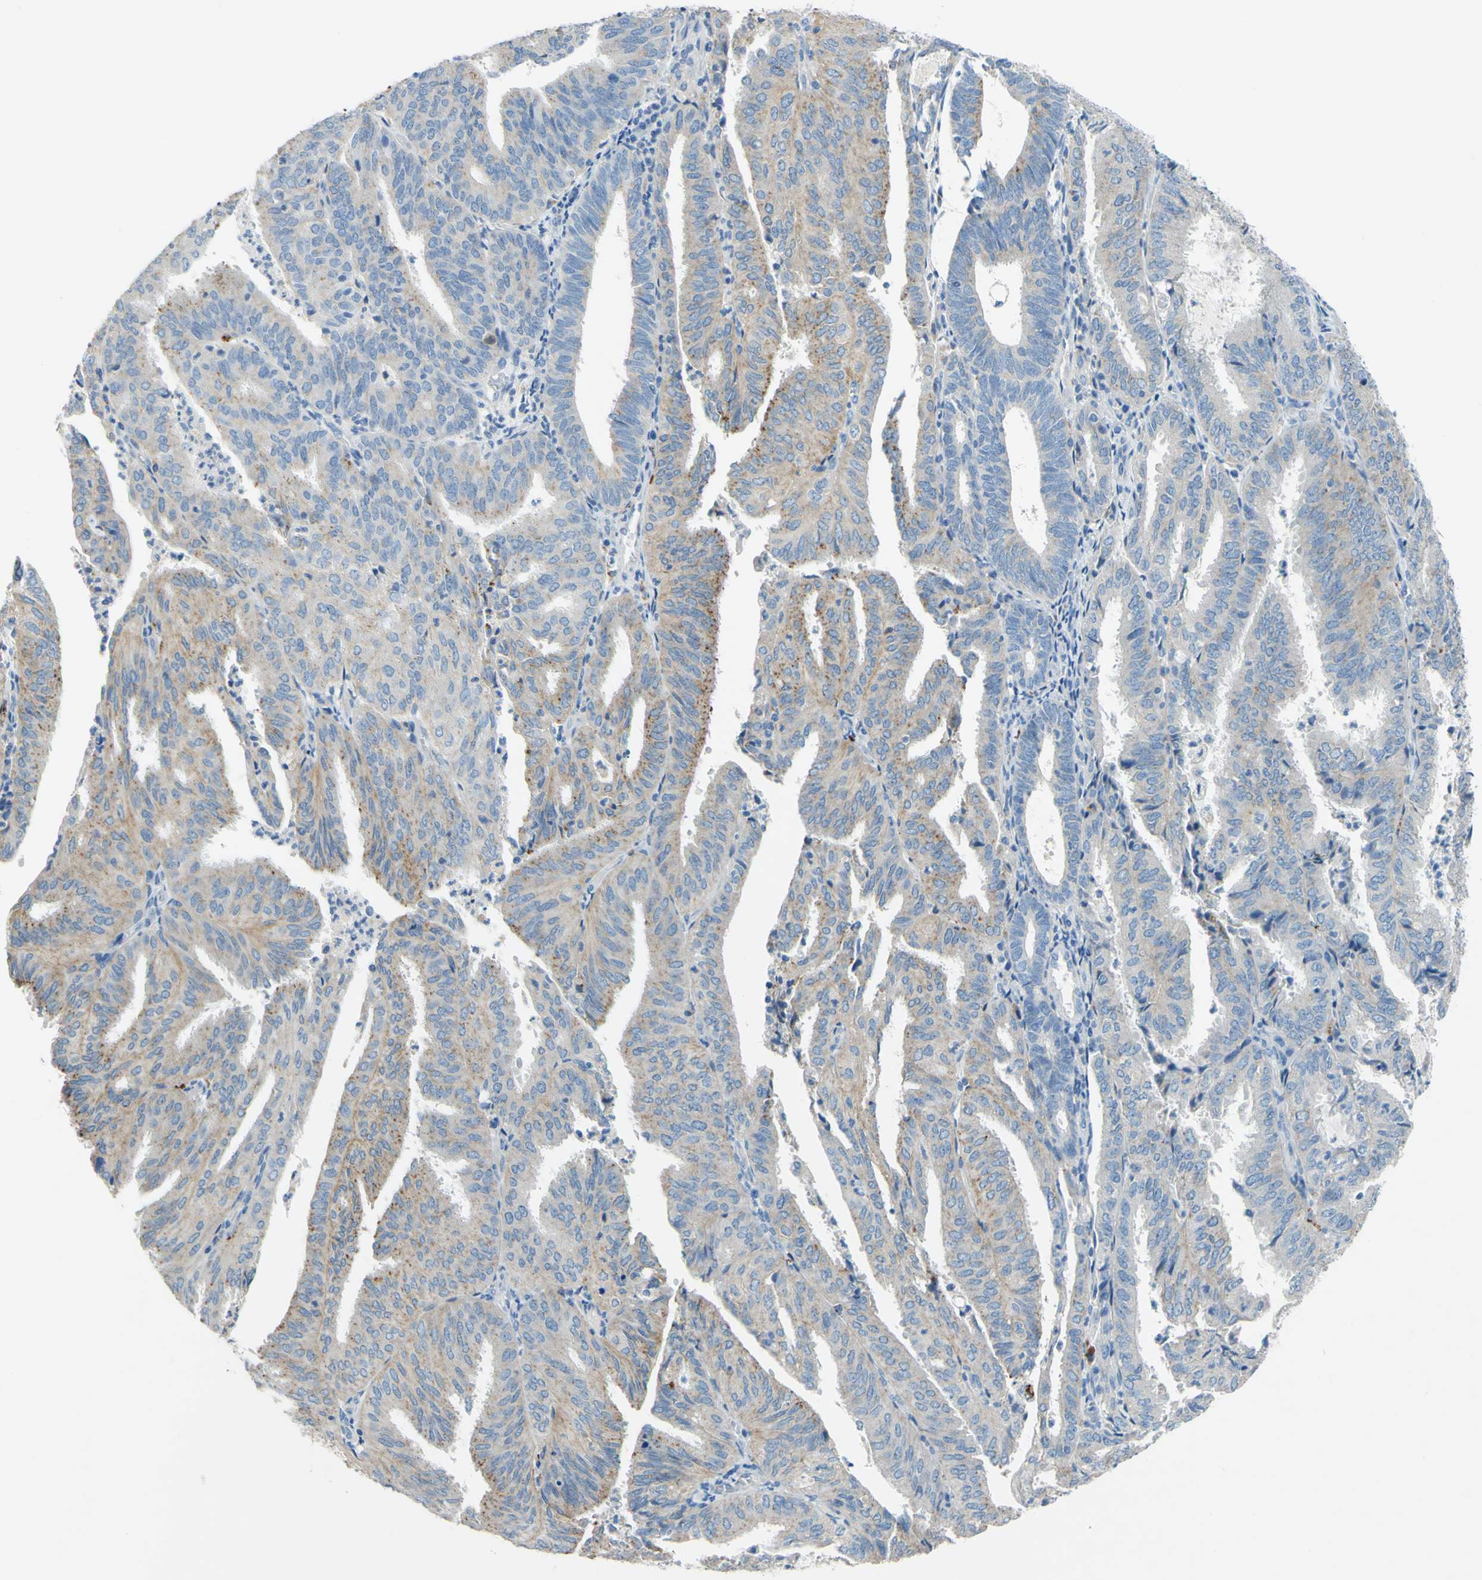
{"staining": {"intensity": "moderate", "quantity": "<25%", "location": "cytoplasmic/membranous"}, "tissue": "endometrial cancer", "cell_type": "Tumor cells", "image_type": "cancer", "snomed": [{"axis": "morphology", "description": "Adenocarcinoma, NOS"}, {"axis": "topography", "description": "Uterus"}], "caption": "Immunohistochemistry (IHC) of adenocarcinoma (endometrial) shows low levels of moderate cytoplasmic/membranous staining in about <25% of tumor cells.", "gene": "CDH10", "patient": {"sex": "female", "age": 60}}